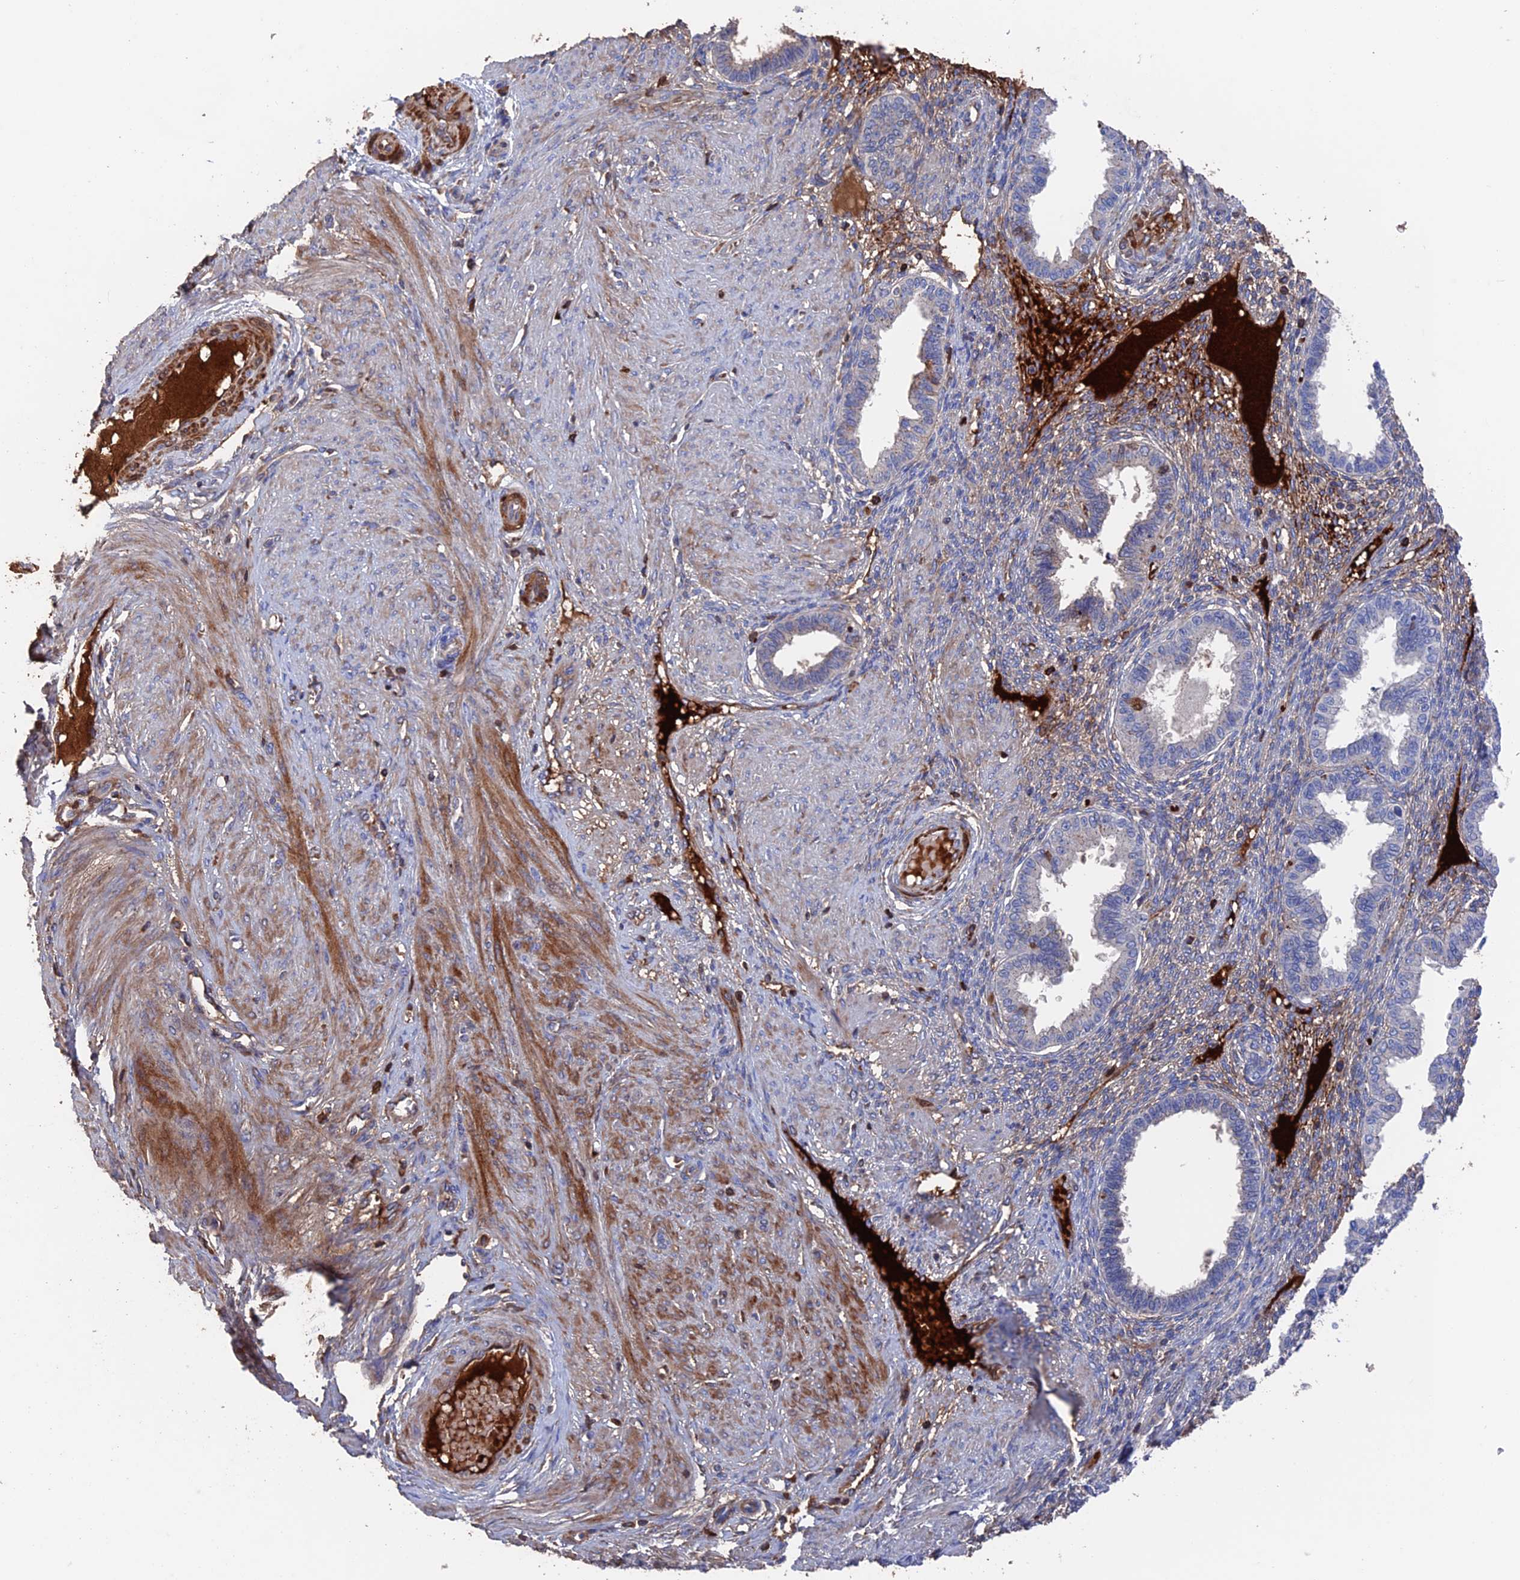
{"staining": {"intensity": "strong", "quantity": "<25%", "location": "cytoplasmic/membranous"}, "tissue": "endometrium", "cell_type": "Cells in endometrial stroma", "image_type": "normal", "snomed": [{"axis": "morphology", "description": "Normal tissue, NOS"}, {"axis": "topography", "description": "Endometrium"}], "caption": "This photomicrograph exhibits IHC staining of unremarkable endometrium, with medium strong cytoplasmic/membranous staining in about <25% of cells in endometrial stroma.", "gene": "HPF1", "patient": {"sex": "female", "age": 33}}